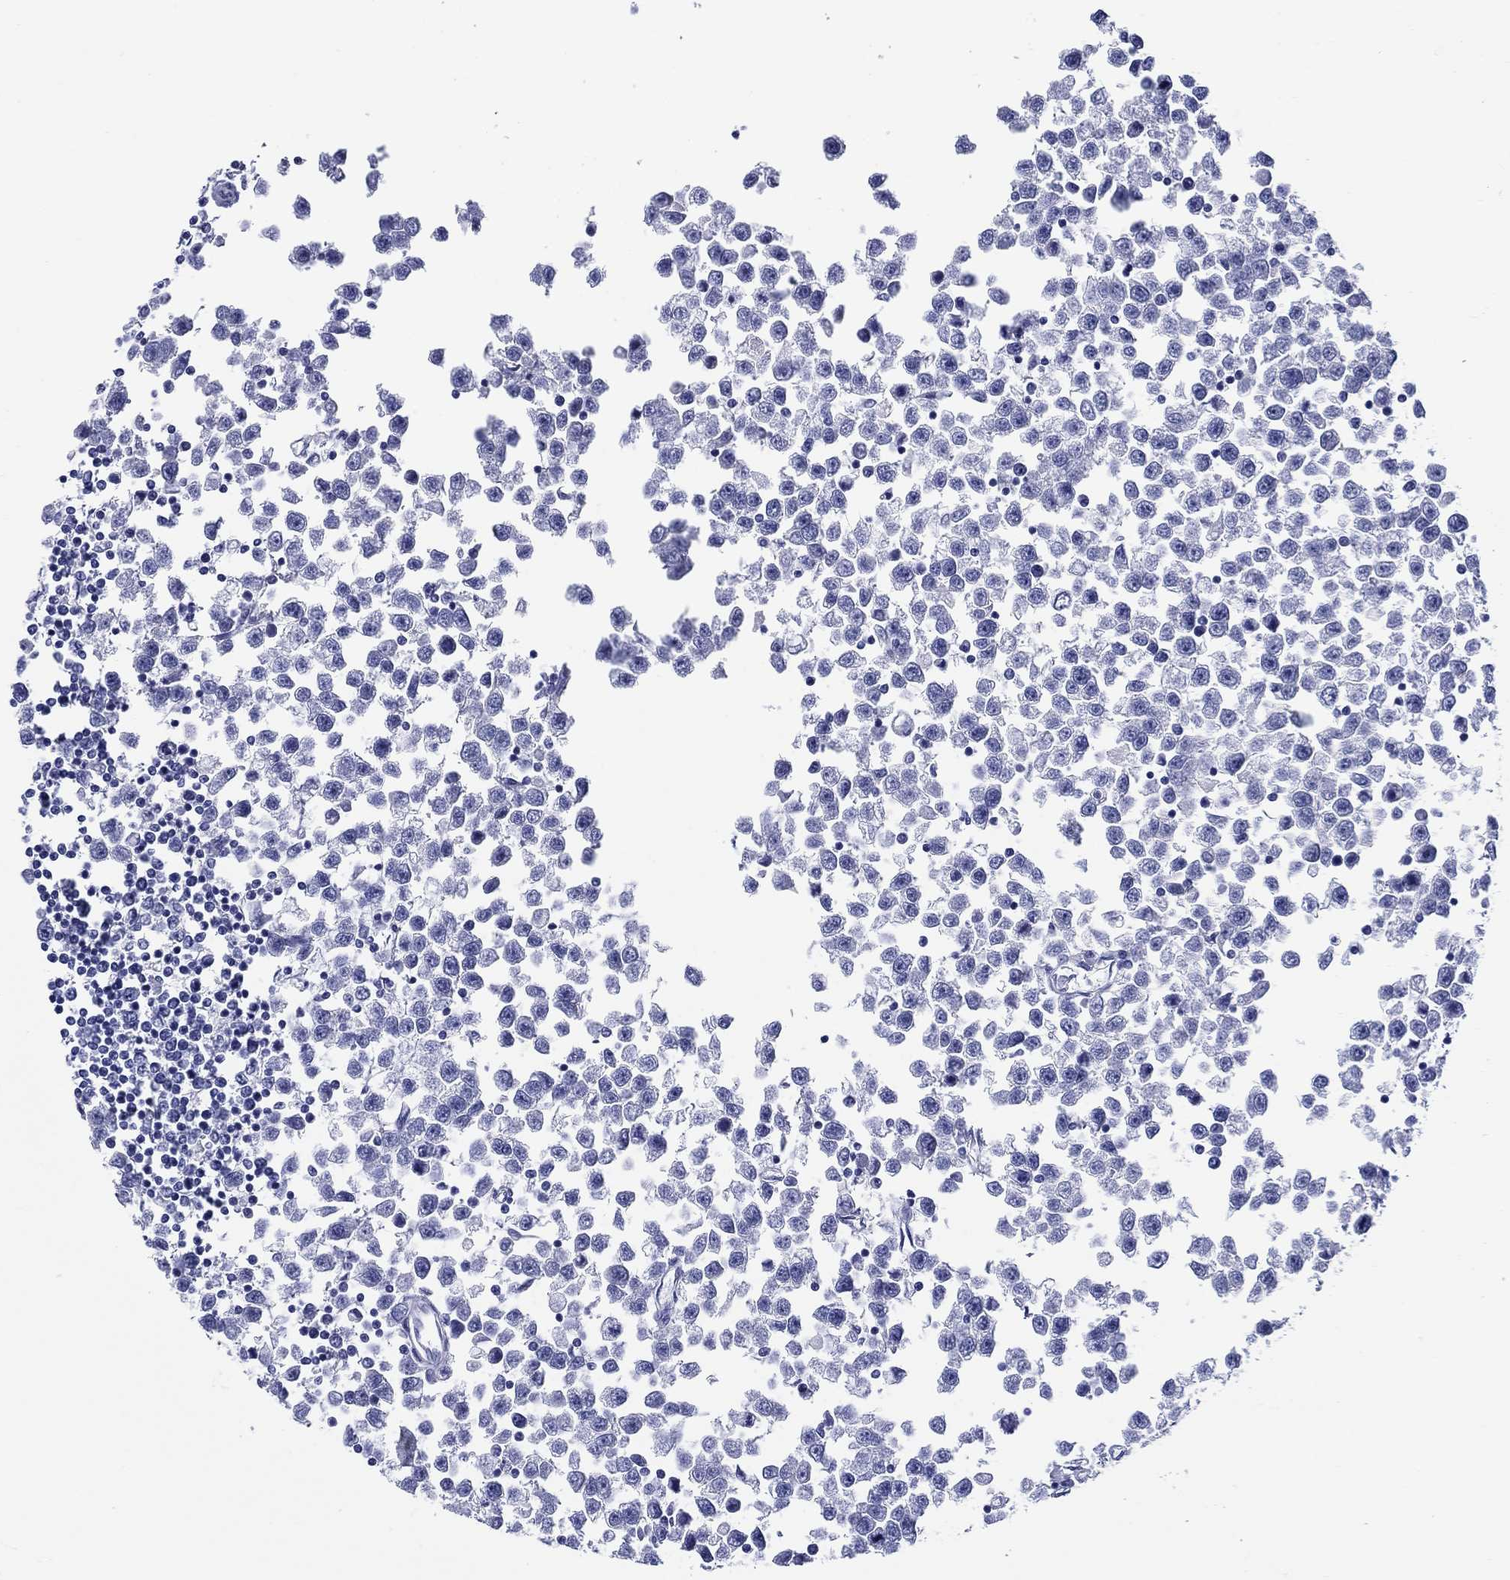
{"staining": {"intensity": "negative", "quantity": "none", "location": "none"}, "tissue": "testis cancer", "cell_type": "Tumor cells", "image_type": "cancer", "snomed": [{"axis": "morphology", "description": "Seminoma, NOS"}, {"axis": "topography", "description": "Testis"}], "caption": "A photomicrograph of human testis cancer is negative for staining in tumor cells. (DAB IHC with hematoxylin counter stain).", "gene": "CRYGS", "patient": {"sex": "male", "age": 34}}